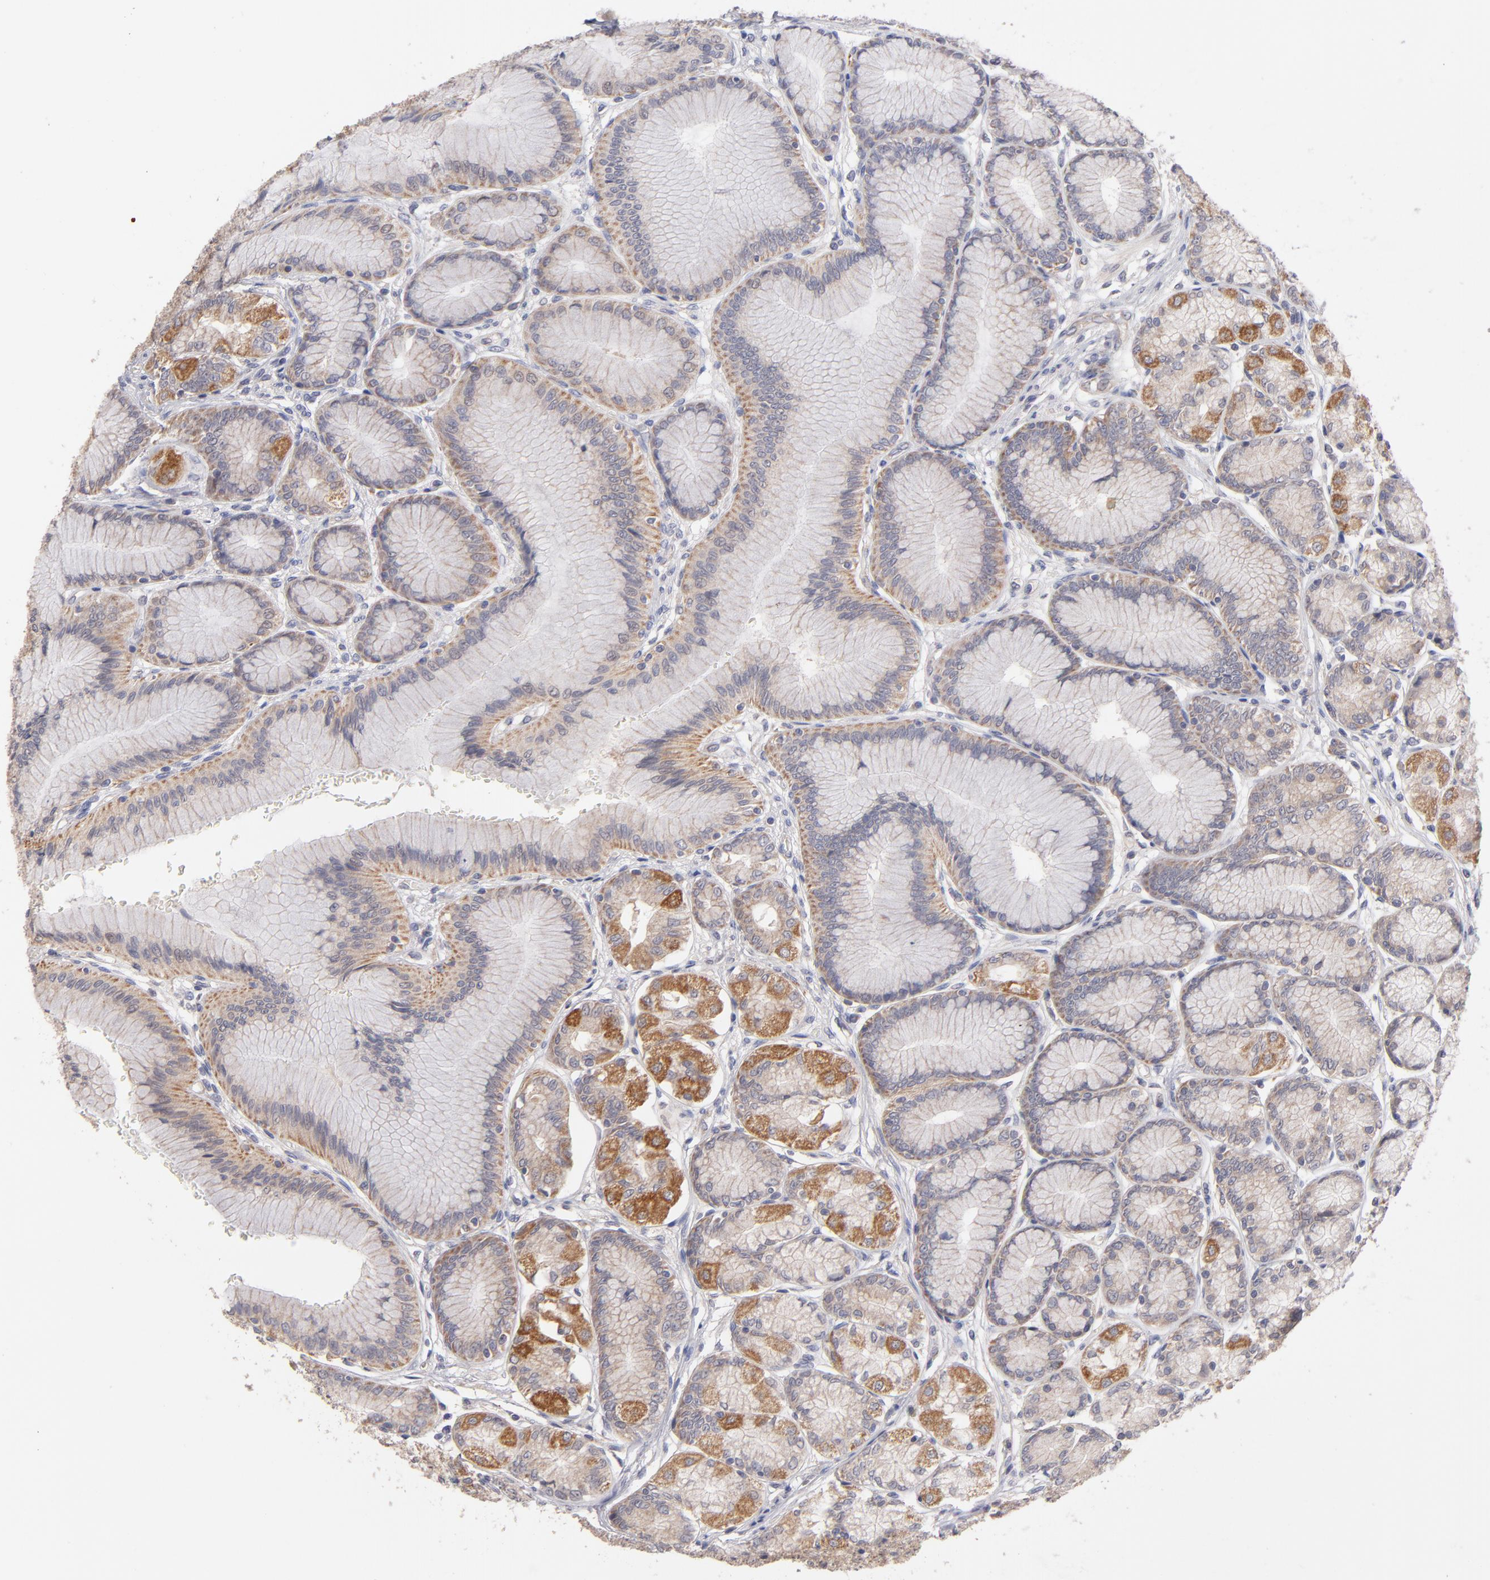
{"staining": {"intensity": "moderate", "quantity": "25%-75%", "location": "cytoplasmic/membranous"}, "tissue": "stomach", "cell_type": "Glandular cells", "image_type": "normal", "snomed": [{"axis": "morphology", "description": "Normal tissue, NOS"}, {"axis": "morphology", "description": "Adenocarcinoma, NOS"}, {"axis": "topography", "description": "Stomach"}, {"axis": "topography", "description": "Stomach, lower"}], "caption": "Immunohistochemistry image of unremarkable stomach: stomach stained using immunohistochemistry demonstrates medium levels of moderate protein expression localized specifically in the cytoplasmic/membranous of glandular cells, appearing as a cytoplasmic/membranous brown color.", "gene": "HCCS", "patient": {"sex": "female", "age": 65}}